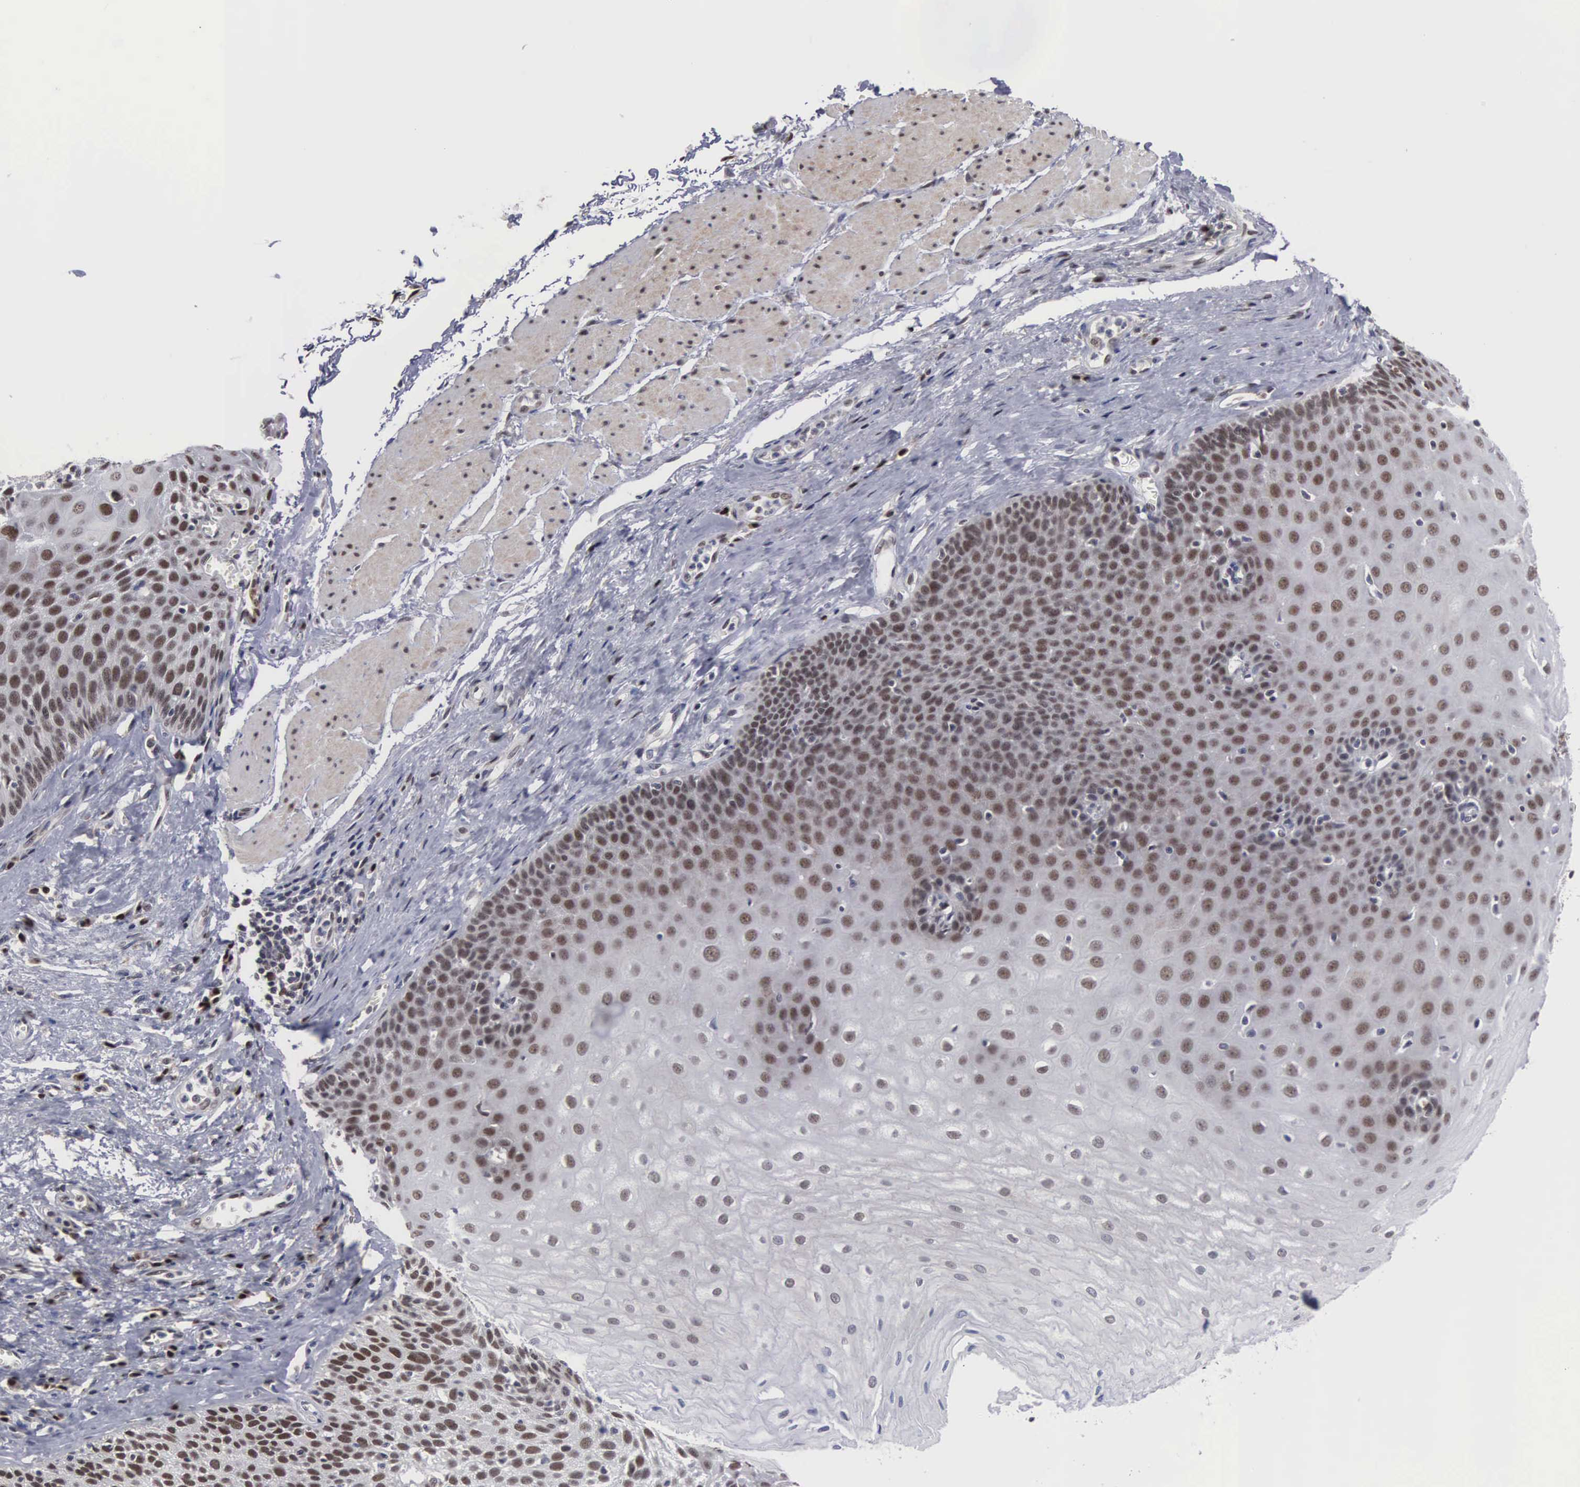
{"staining": {"intensity": "moderate", "quantity": "25%-75%", "location": "nuclear"}, "tissue": "esophagus", "cell_type": "Squamous epithelial cells", "image_type": "normal", "snomed": [{"axis": "morphology", "description": "Normal tissue, NOS"}, {"axis": "topography", "description": "Esophagus"}], "caption": "Protein staining of normal esophagus demonstrates moderate nuclear expression in approximately 25%-75% of squamous epithelial cells. (Stains: DAB in brown, nuclei in blue, Microscopy: brightfield microscopy at high magnification).", "gene": "TRMT5", "patient": {"sex": "male", "age": 65}}